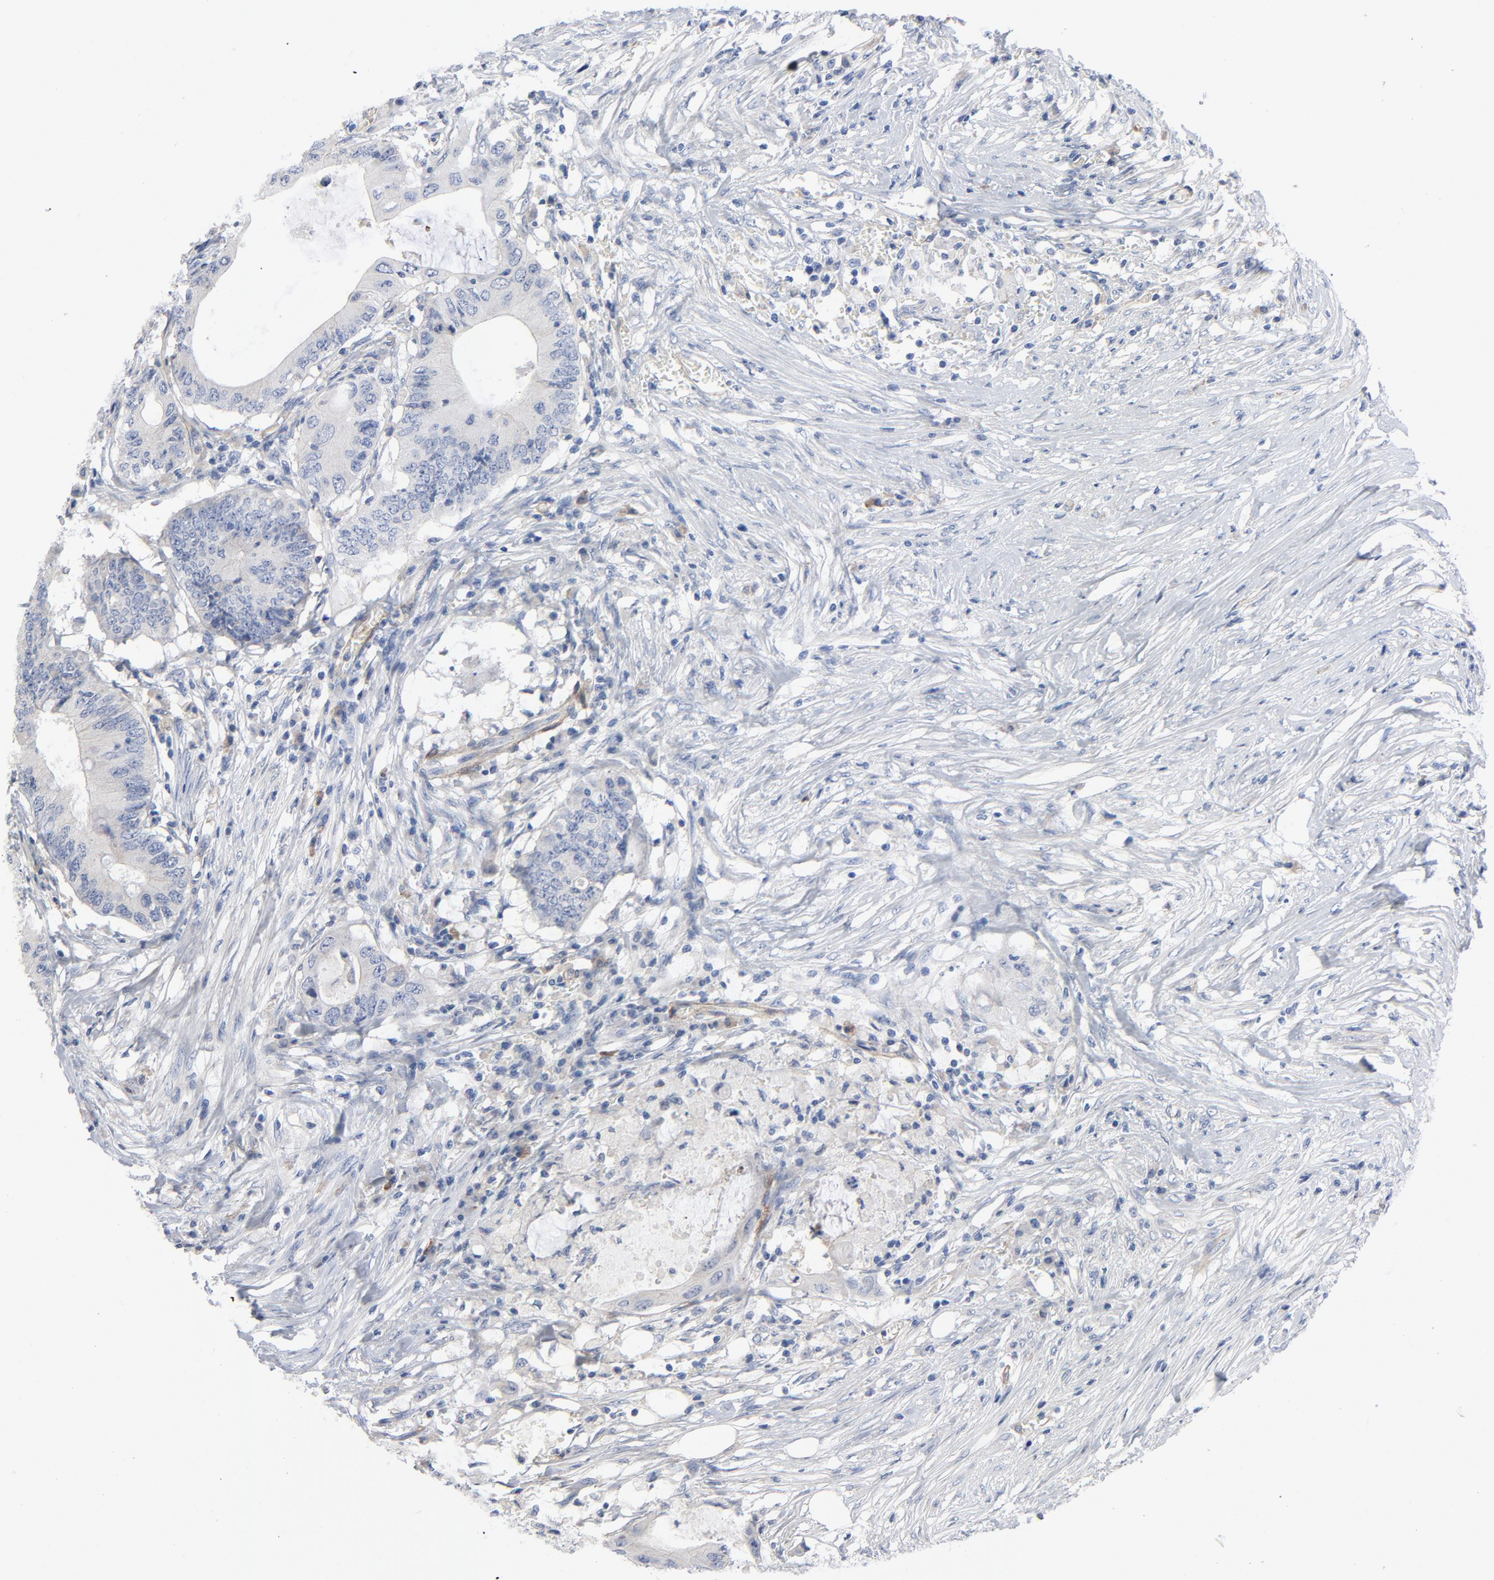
{"staining": {"intensity": "negative", "quantity": "none", "location": "none"}, "tissue": "colorectal cancer", "cell_type": "Tumor cells", "image_type": "cancer", "snomed": [{"axis": "morphology", "description": "Adenocarcinoma, NOS"}, {"axis": "topography", "description": "Colon"}], "caption": "A histopathology image of human colorectal cancer is negative for staining in tumor cells.", "gene": "LAMC1", "patient": {"sex": "male", "age": 71}}